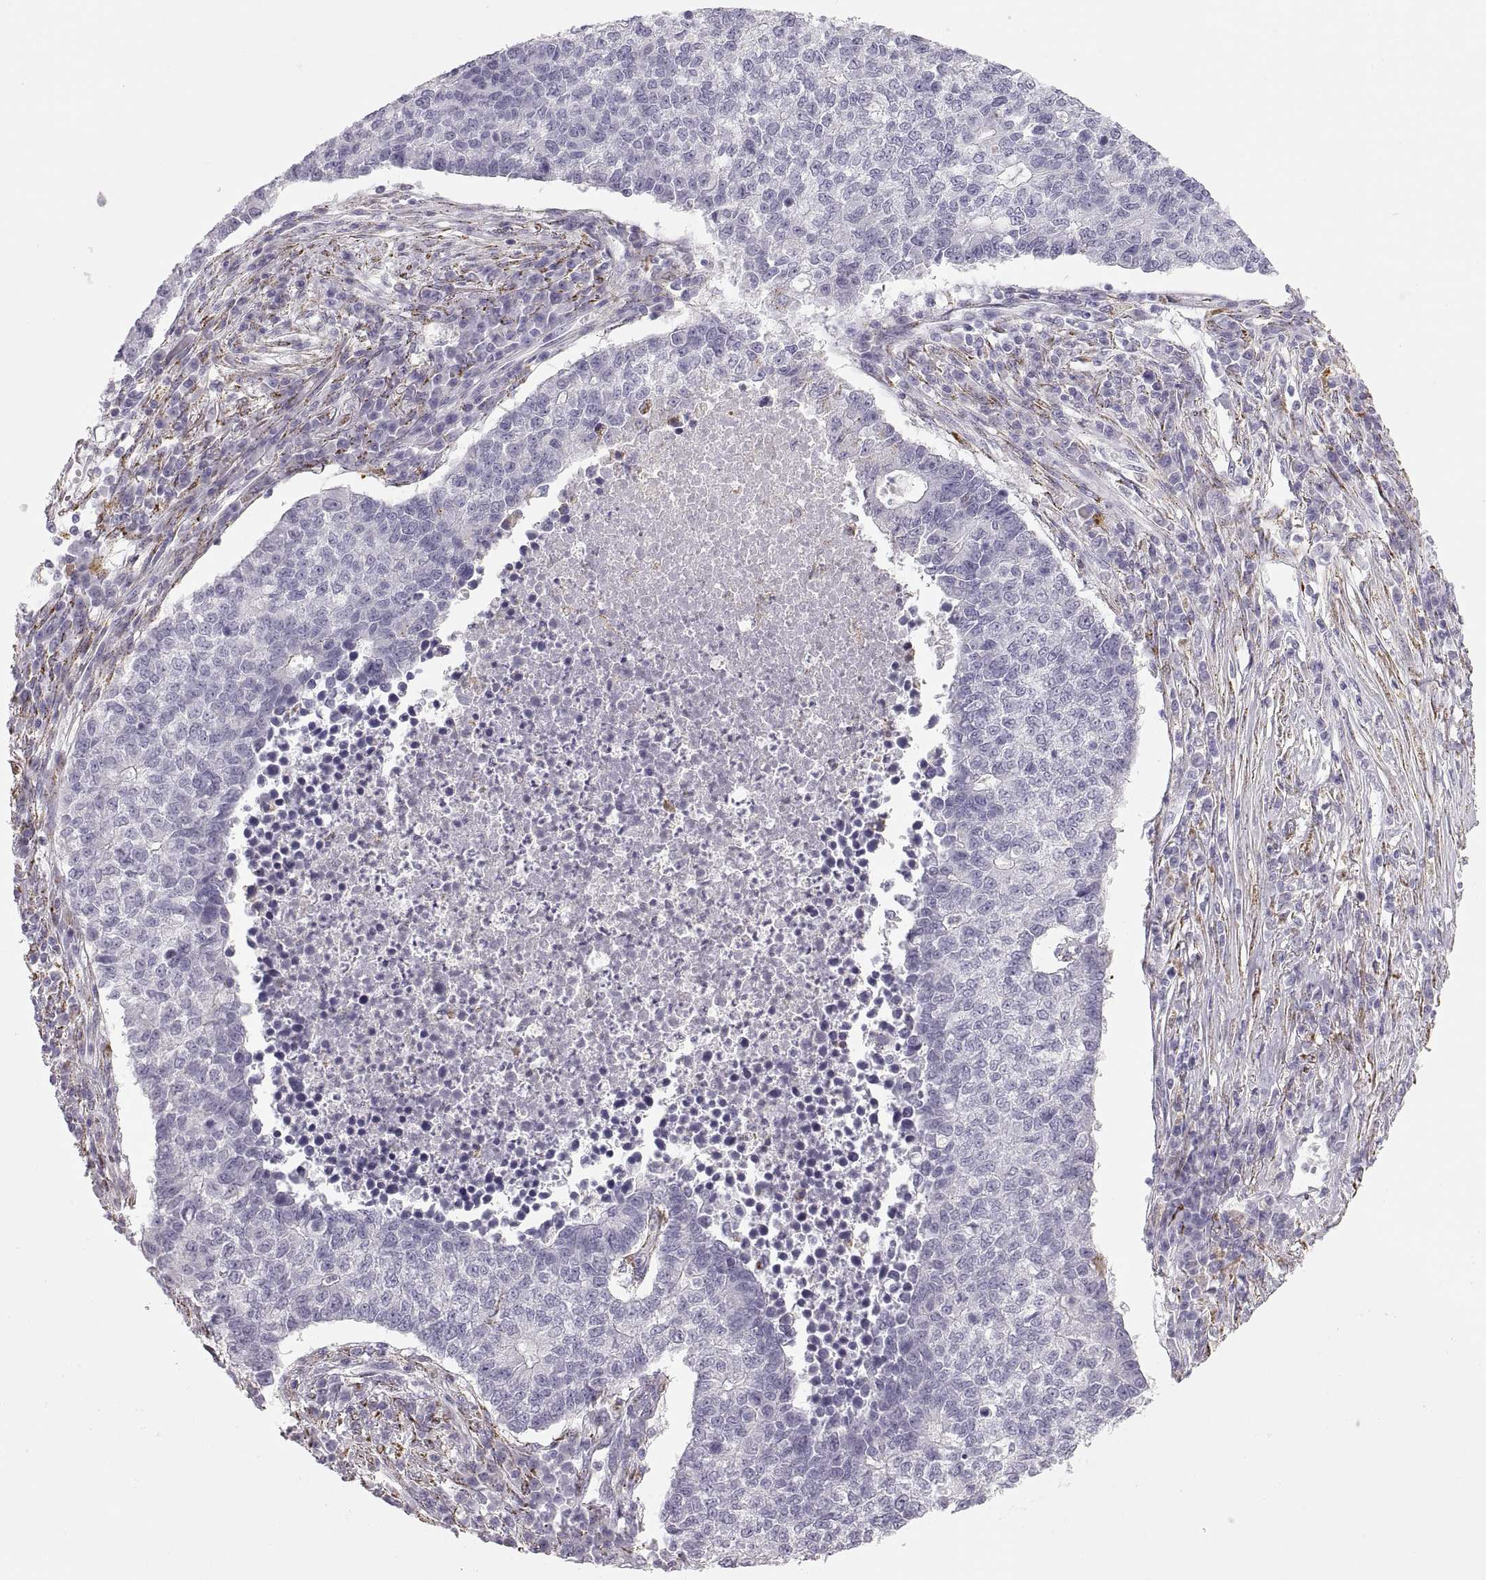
{"staining": {"intensity": "negative", "quantity": "none", "location": "none"}, "tissue": "lung cancer", "cell_type": "Tumor cells", "image_type": "cancer", "snomed": [{"axis": "morphology", "description": "Adenocarcinoma, NOS"}, {"axis": "topography", "description": "Lung"}], "caption": "High magnification brightfield microscopy of adenocarcinoma (lung) stained with DAB (brown) and counterstained with hematoxylin (blue): tumor cells show no significant staining.", "gene": "COL9A3", "patient": {"sex": "male", "age": 57}}